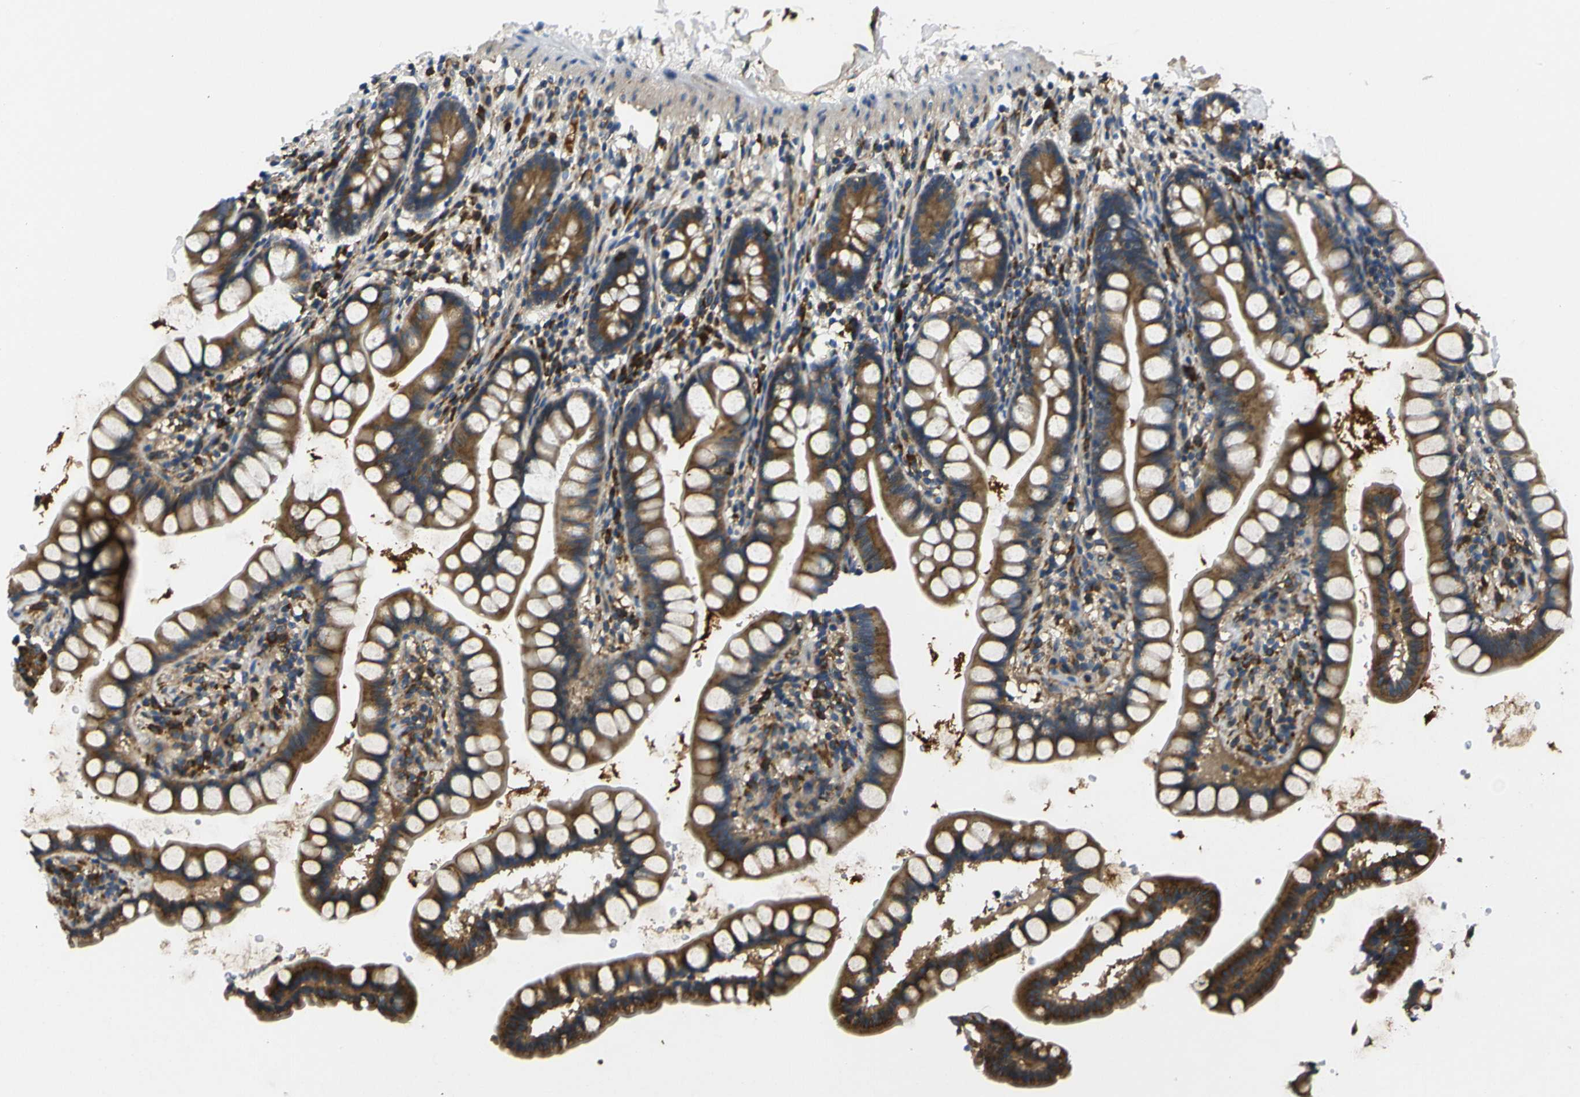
{"staining": {"intensity": "moderate", "quantity": ">75%", "location": "cytoplasmic/membranous"}, "tissue": "small intestine", "cell_type": "Glandular cells", "image_type": "normal", "snomed": [{"axis": "morphology", "description": "Normal tissue, NOS"}, {"axis": "topography", "description": "Small intestine"}], "caption": "This is a histology image of IHC staining of benign small intestine, which shows moderate positivity in the cytoplasmic/membranous of glandular cells.", "gene": "RAB1B", "patient": {"sex": "female", "age": 84}}